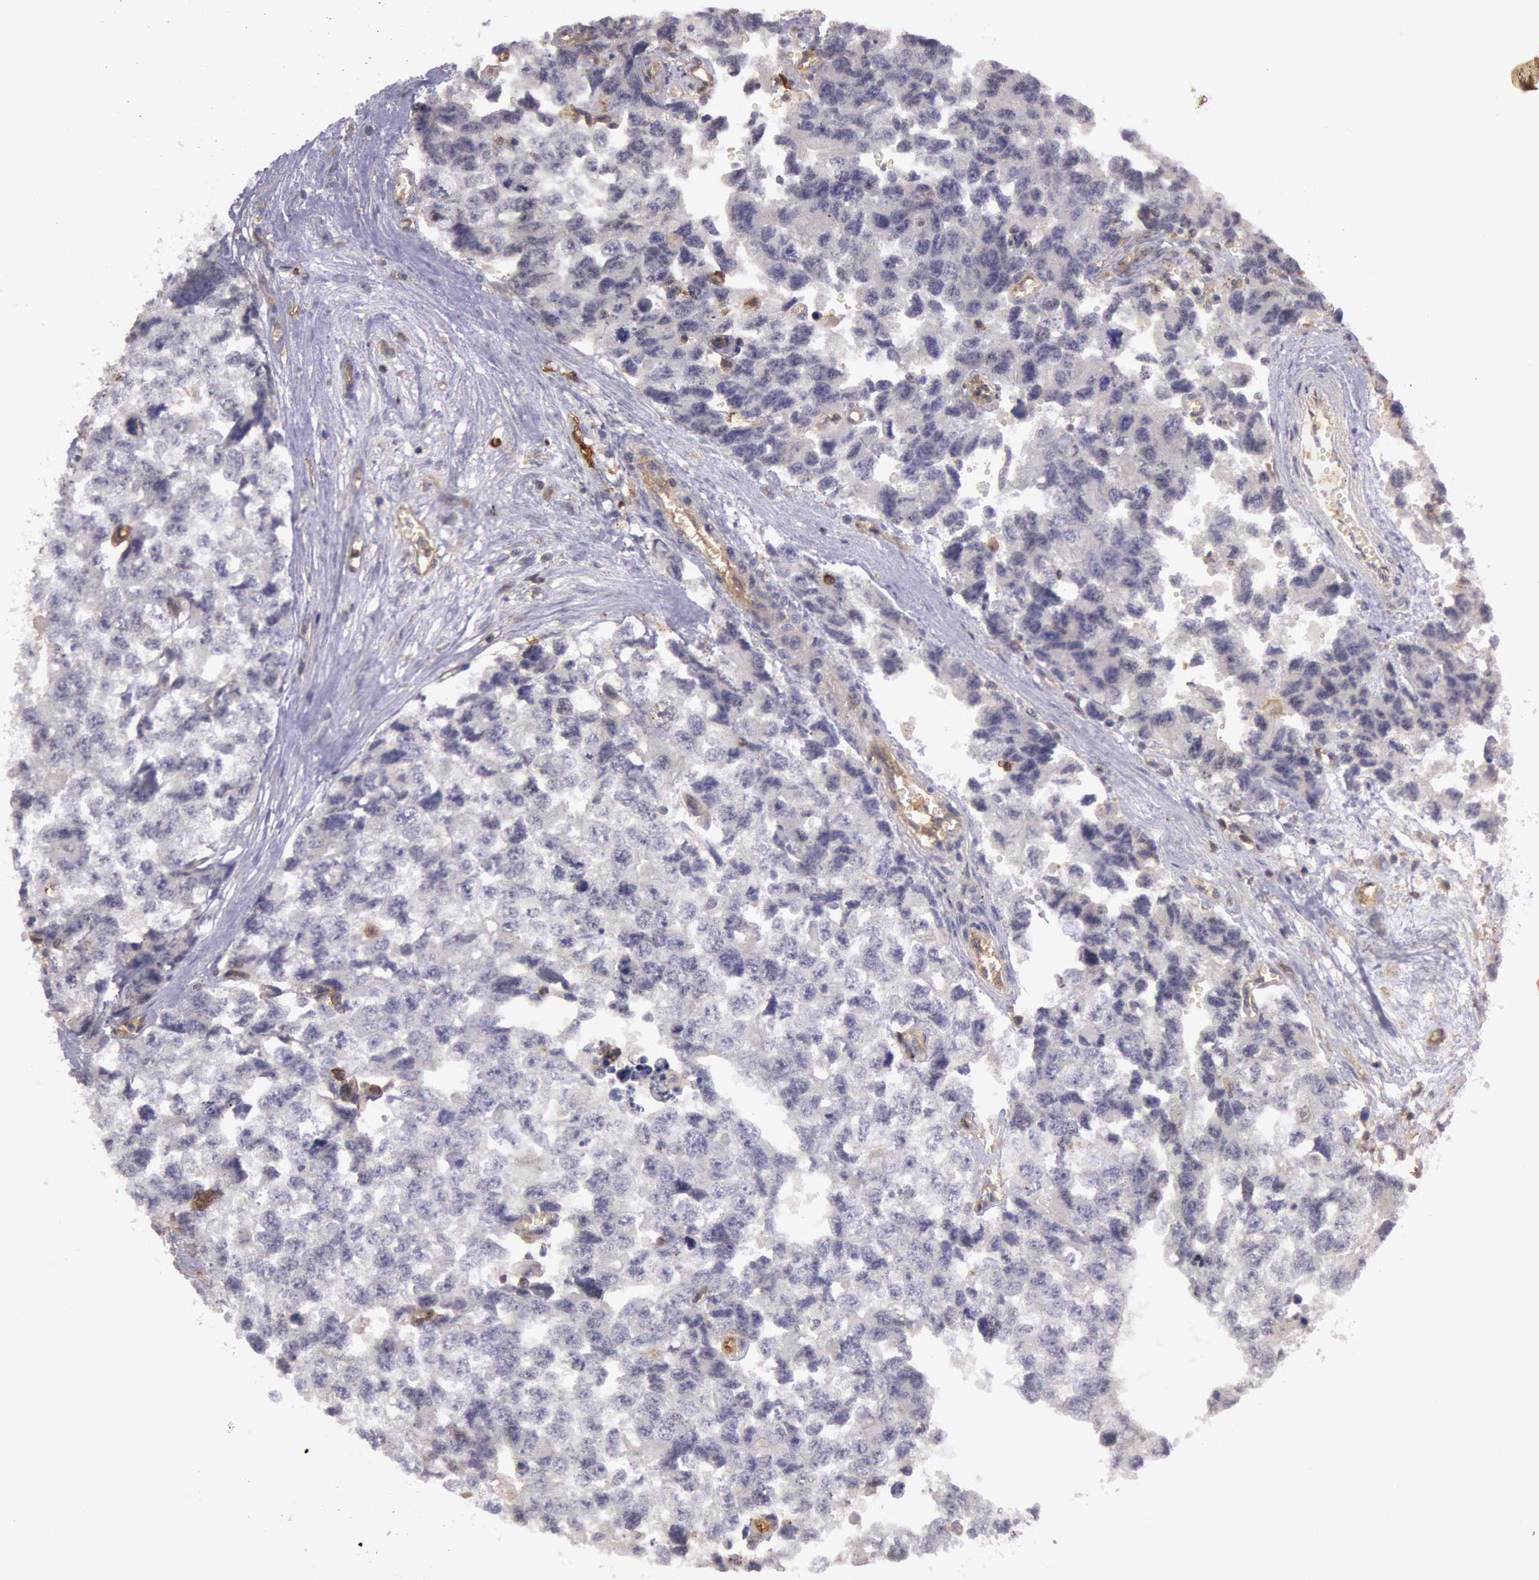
{"staining": {"intensity": "negative", "quantity": "none", "location": "none"}, "tissue": "testis cancer", "cell_type": "Tumor cells", "image_type": "cancer", "snomed": [{"axis": "morphology", "description": "Carcinoma, Embryonal, NOS"}, {"axis": "topography", "description": "Testis"}], "caption": "There is no significant positivity in tumor cells of embryonal carcinoma (testis).", "gene": "TRIB2", "patient": {"sex": "male", "age": 31}}